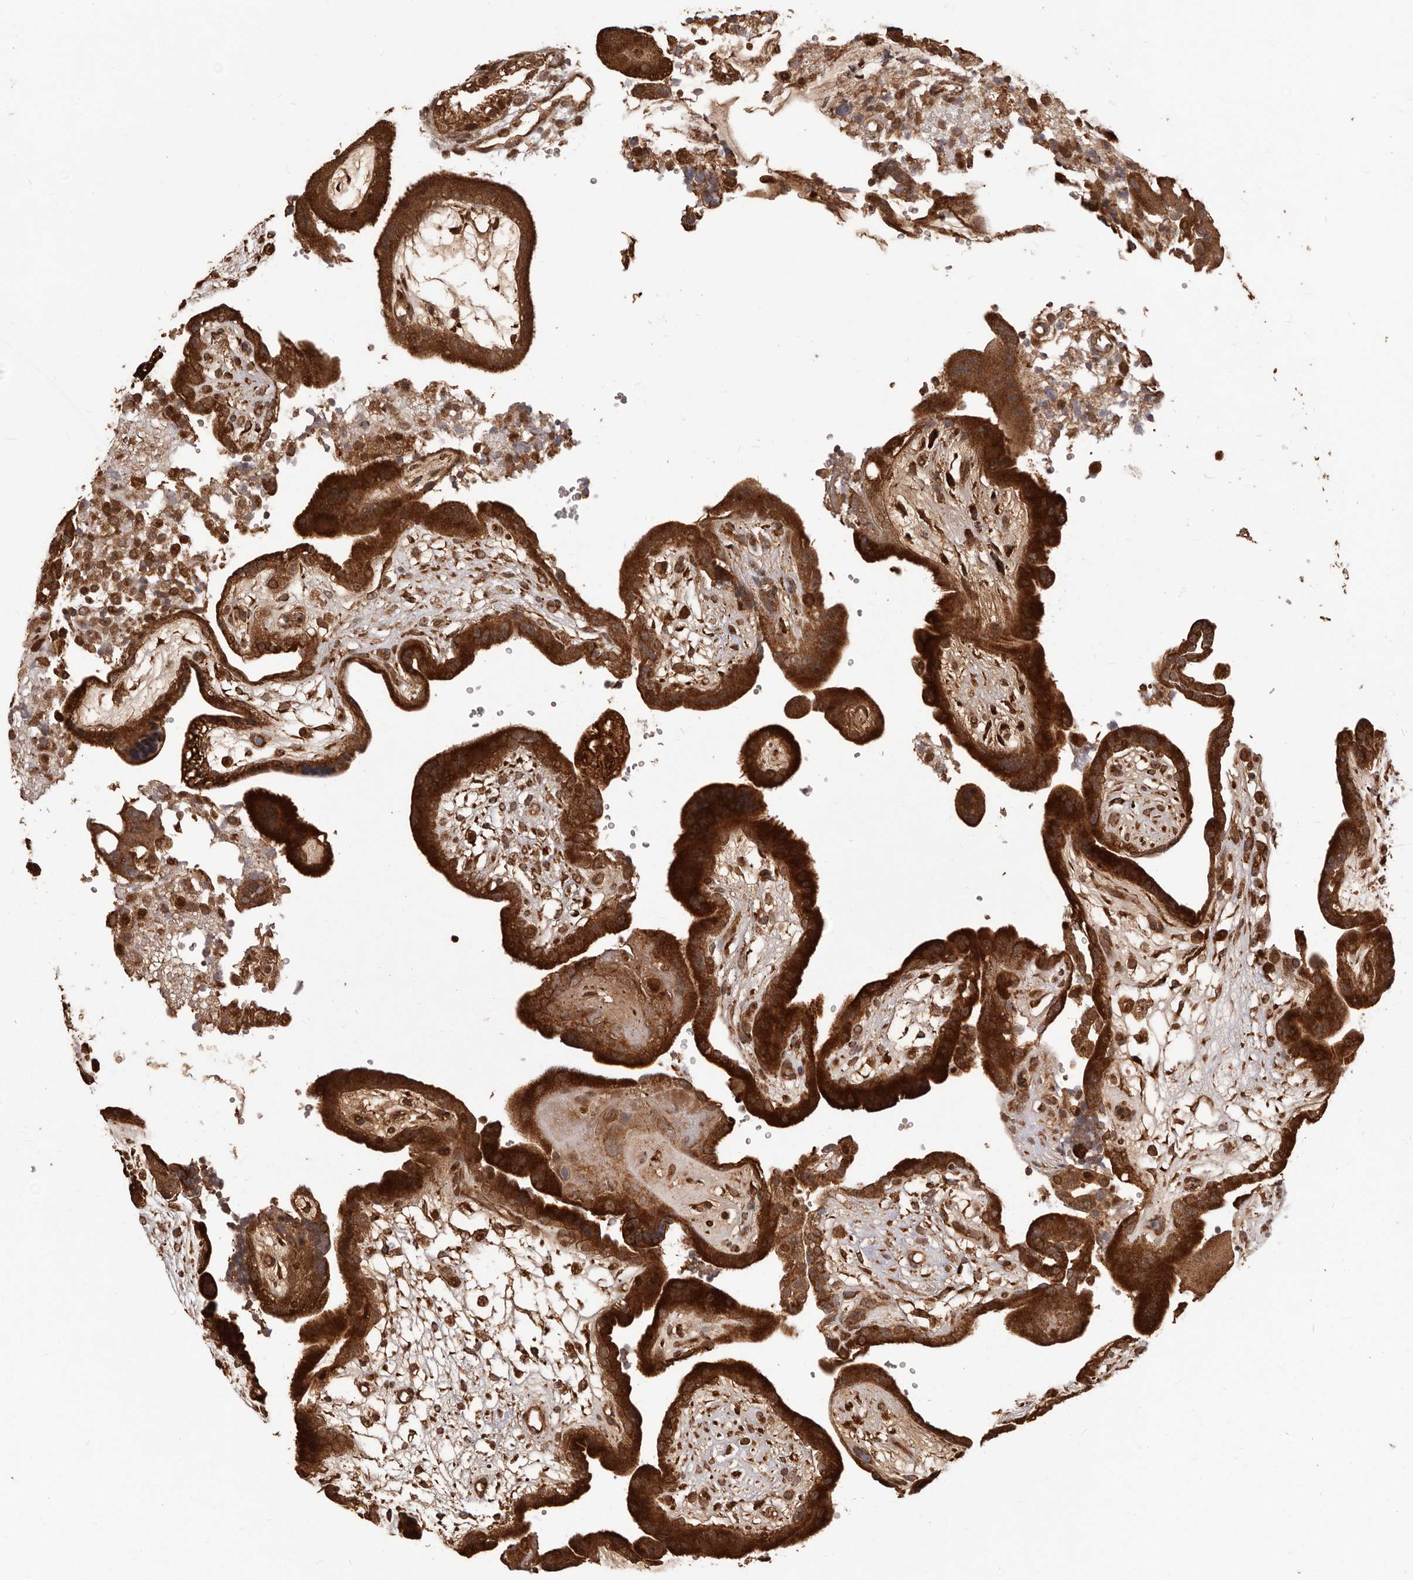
{"staining": {"intensity": "strong", "quantity": ">75%", "location": "cytoplasmic/membranous,nuclear"}, "tissue": "placenta", "cell_type": "Trophoblastic cells", "image_type": "normal", "snomed": [{"axis": "morphology", "description": "Normal tissue, NOS"}, {"axis": "topography", "description": "Placenta"}], "caption": "Protein staining of unremarkable placenta shows strong cytoplasmic/membranous,nuclear expression in approximately >75% of trophoblastic cells.", "gene": "MTO1", "patient": {"sex": "female", "age": 18}}